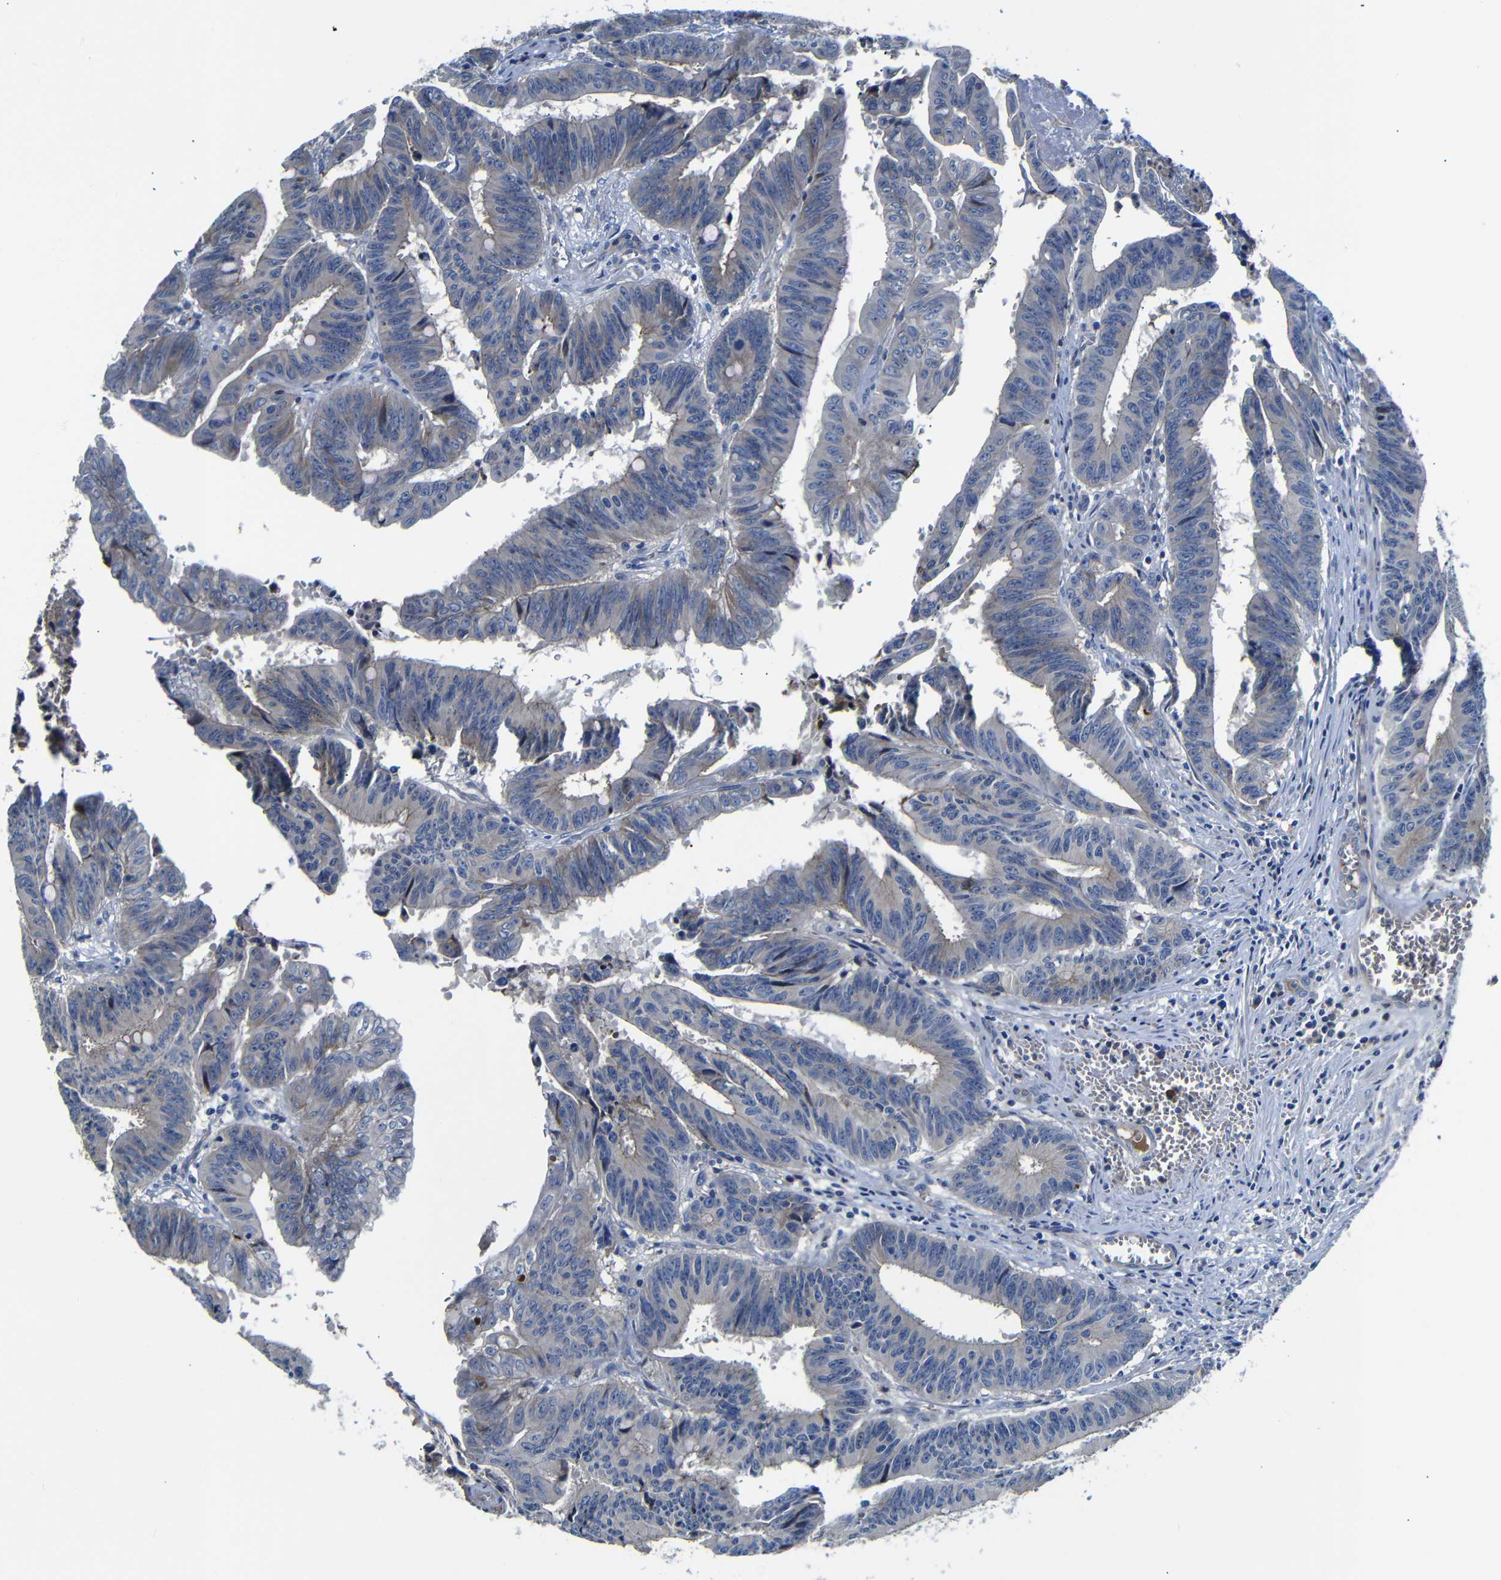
{"staining": {"intensity": "weak", "quantity": "25%-75%", "location": "cytoplasmic/membranous"}, "tissue": "colorectal cancer", "cell_type": "Tumor cells", "image_type": "cancer", "snomed": [{"axis": "morphology", "description": "Adenocarcinoma, NOS"}, {"axis": "topography", "description": "Colon"}], "caption": "Adenocarcinoma (colorectal) stained with a brown dye displays weak cytoplasmic/membranous positive expression in about 25%-75% of tumor cells.", "gene": "AFDN", "patient": {"sex": "male", "age": 45}}